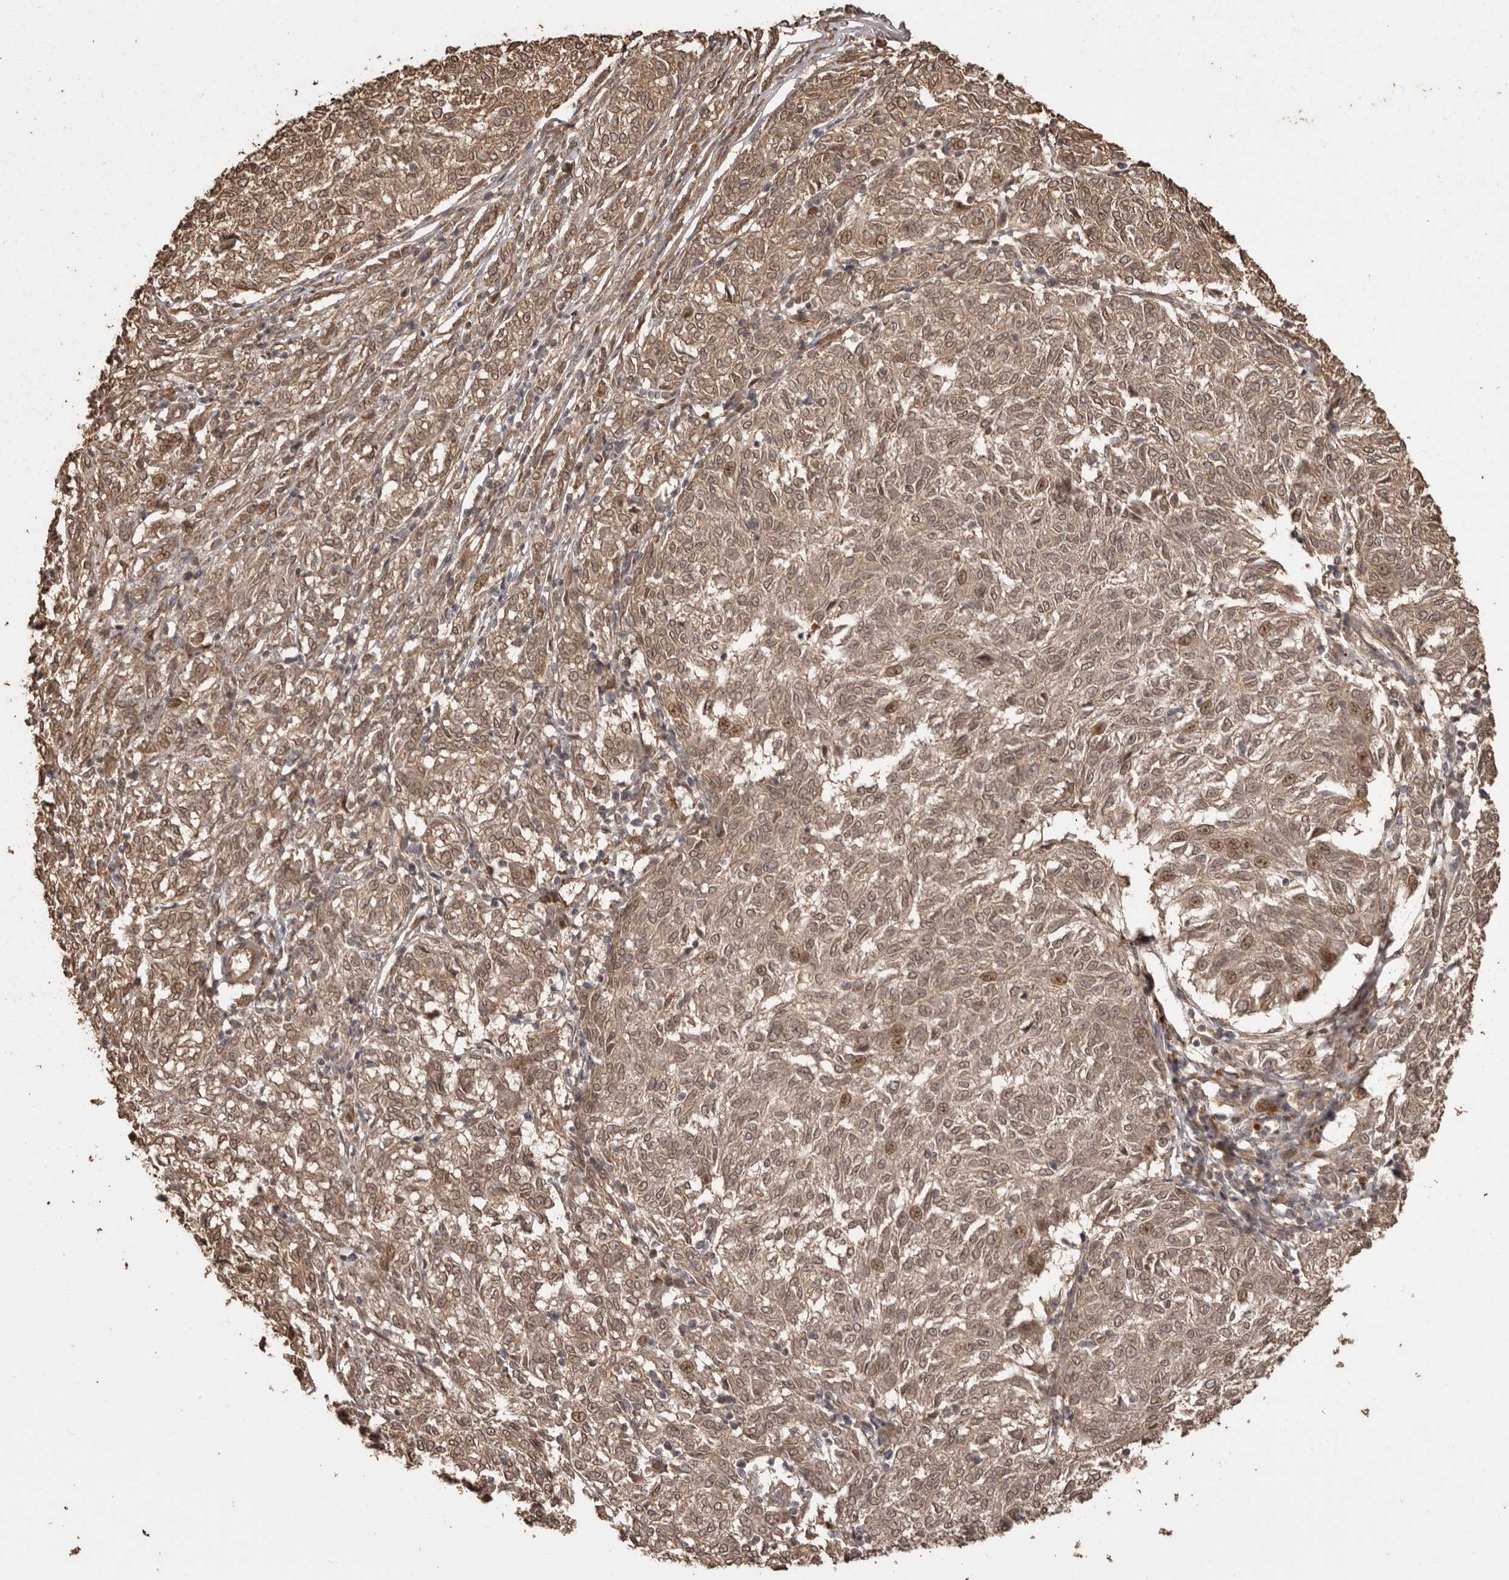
{"staining": {"intensity": "moderate", "quantity": ">75%", "location": "cytoplasmic/membranous,nuclear"}, "tissue": "melanoma", "cell_type": "Tumor cells", "image_type": "cancer", "snomed": [{"axis": "morphology", "description": "Malignant melanoma, NOS"}, {"axis": "topography", "description": "Skin"}], "caption": "A photomicrograph showing moderate cytoplasmic/membranous and nuclear expression in approximately >75% of tumor cells in malignant melanoma, as visualized by brown immunohistochemical staining.", "gene": "NUP43", "patient": {"sex": "female", "age": 72}}